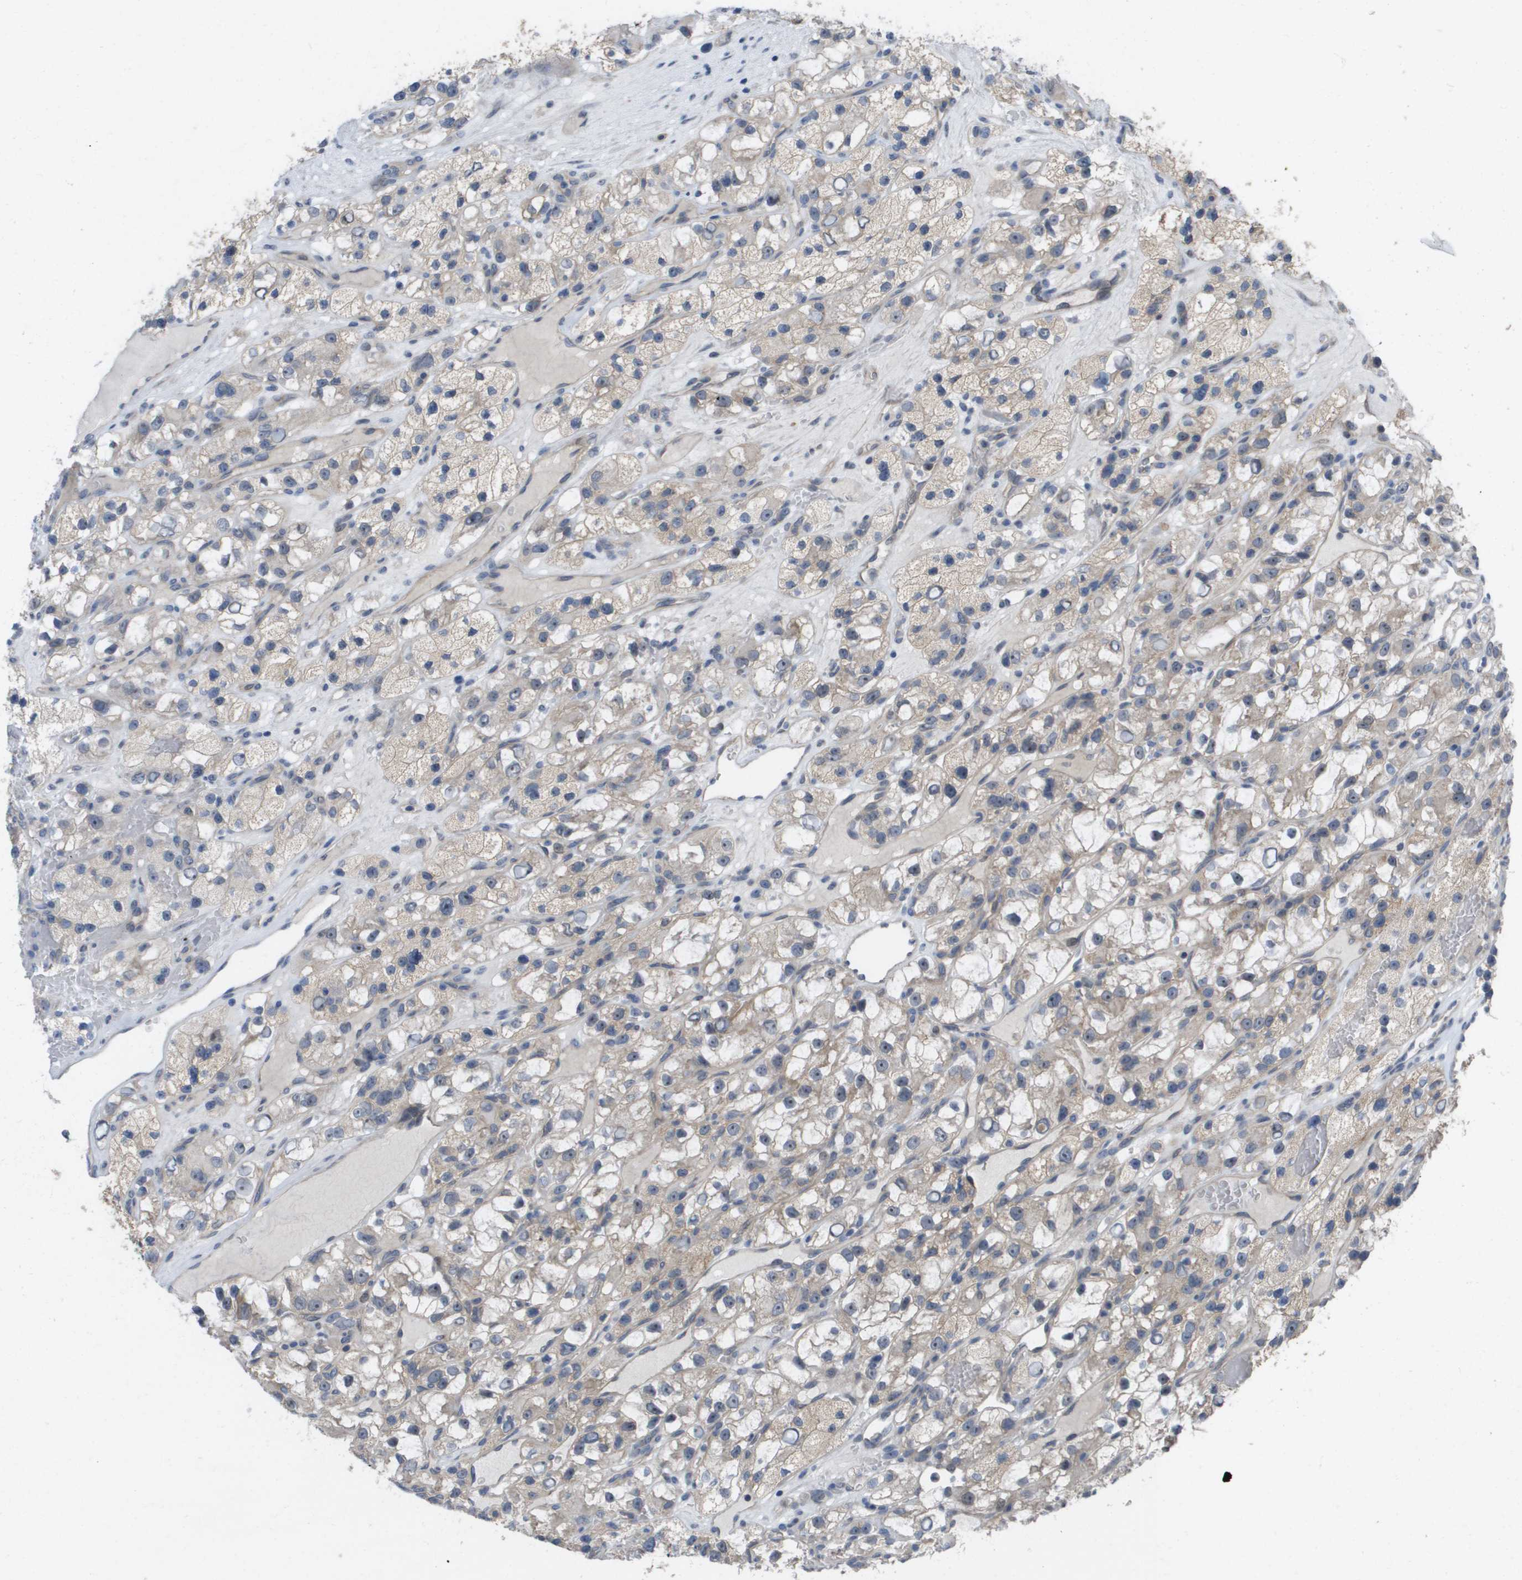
{"staining": {"intensity": "weak", "quantity": "25%-75%", "location": "cytoplasmic/membranous"}, "tissue": "renal cancer", "cell_type": "Tumor cells", "image_type": "cancer", "snomed": [{"axis": "morphology", "description": "Adenocarcinoma, NOS"}, {"axis": "topography", "description": "Kidney"}], "caption": "Weak cytoplasmic/membranous positivity is seen in about 25%-75% of tumor cells in renal cancer (adenocarcinoma).", "gene": "MTARC2", "patient": {"sex": "female", "age": 57}}